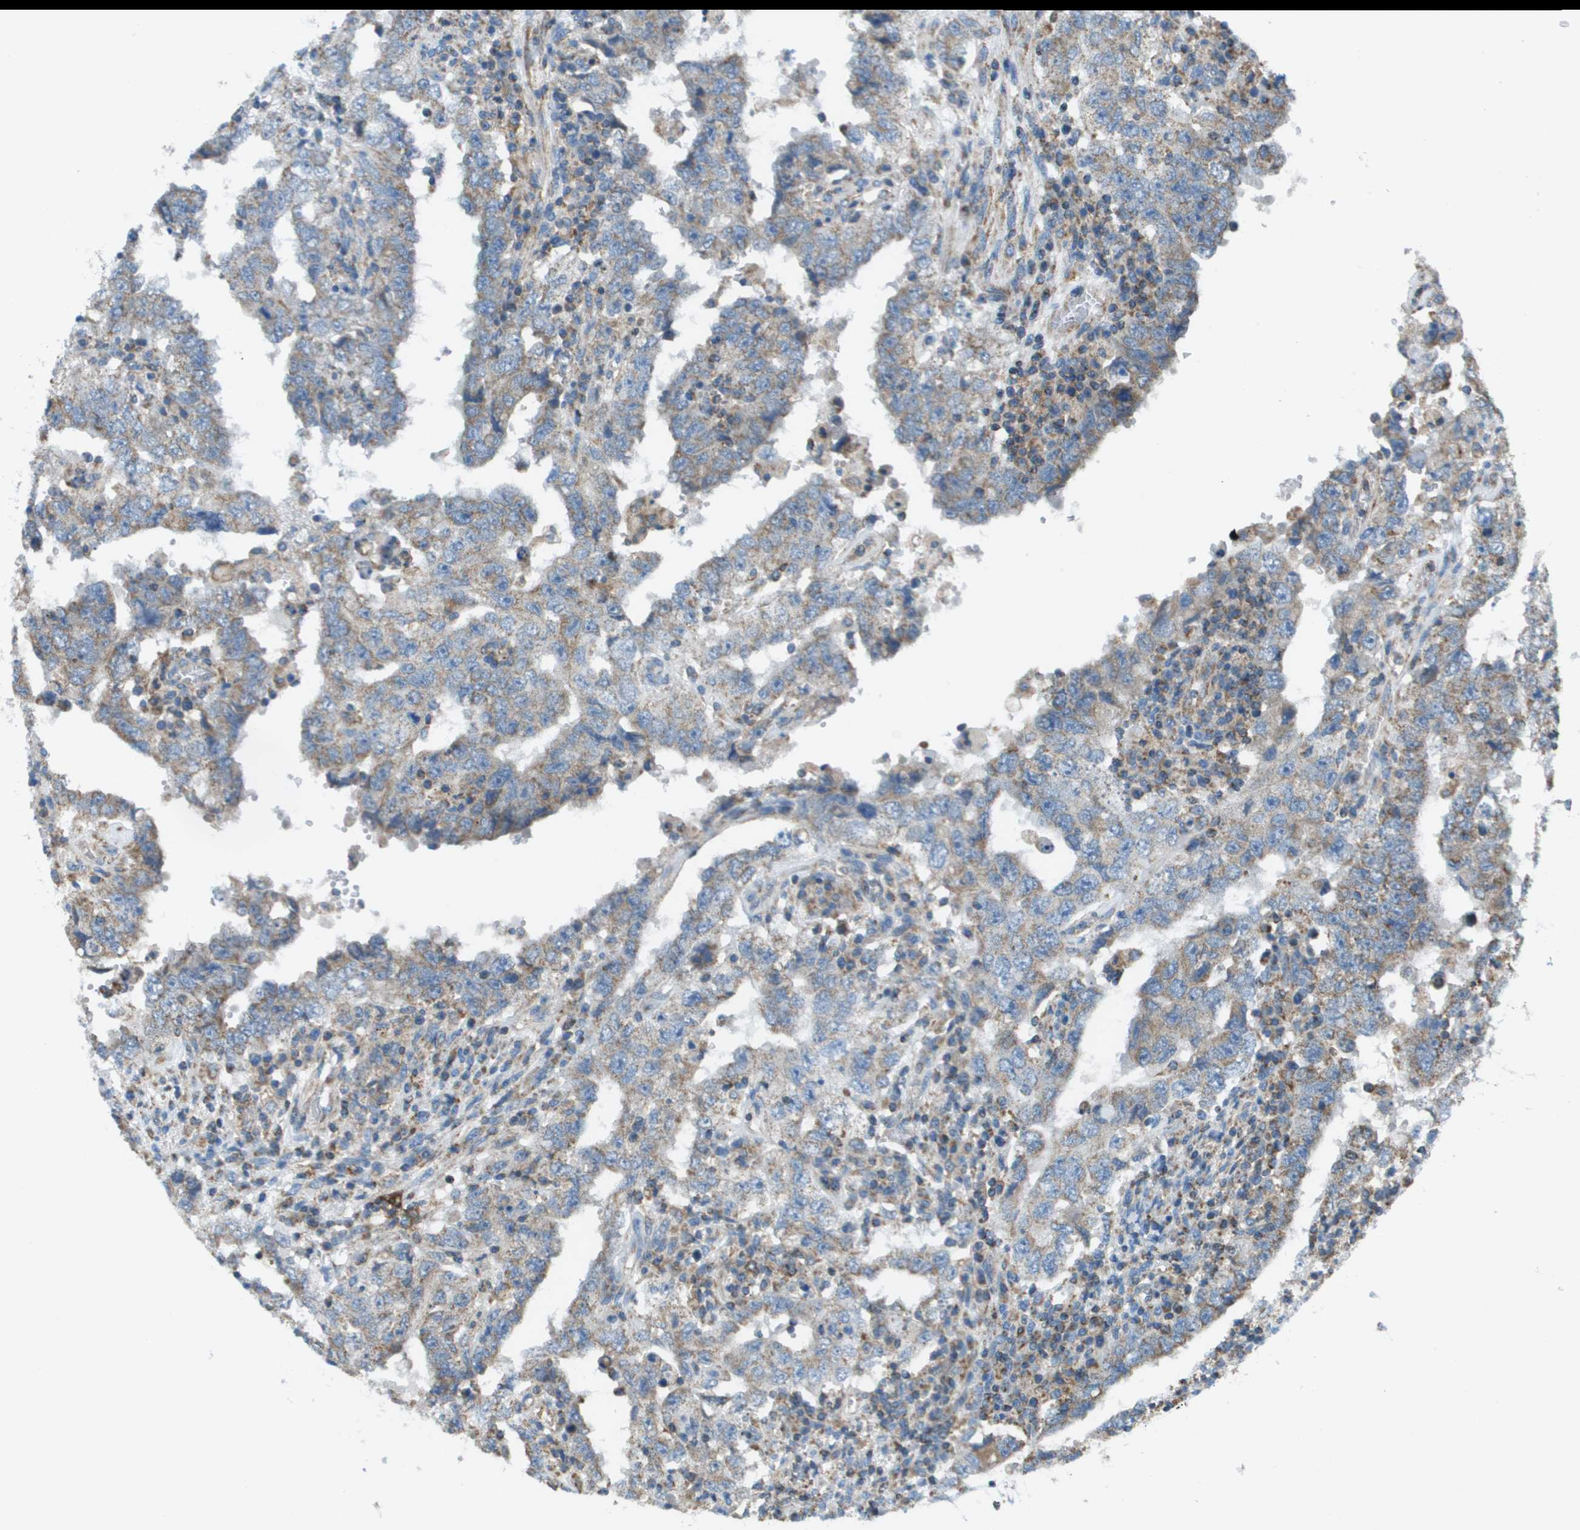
{"staining": {"intensity": "weak", "quantity": ">75%", "location": "cytoplasmic/membranous"}, "tissue": "testis cancer", "cell_type": "Tumor cells", "image_type": "cancer", "snomed": [{"axis": "morphology", "description": "Carcinoma, Embryonal, NOS"}, {"axis": "topography", "description": "Testis"}], "caption": "Testis embryonal carcinoma was stained to show a protein in brown. There is low levels of weak cytoplasmic/membranous positivity in approximately >75% of tumor cells. The protein of interest is shown in brown color, while the nuclei are stained blue.", "gene": "TAOK3", "patient": {"sex": "male", "age": 26}}